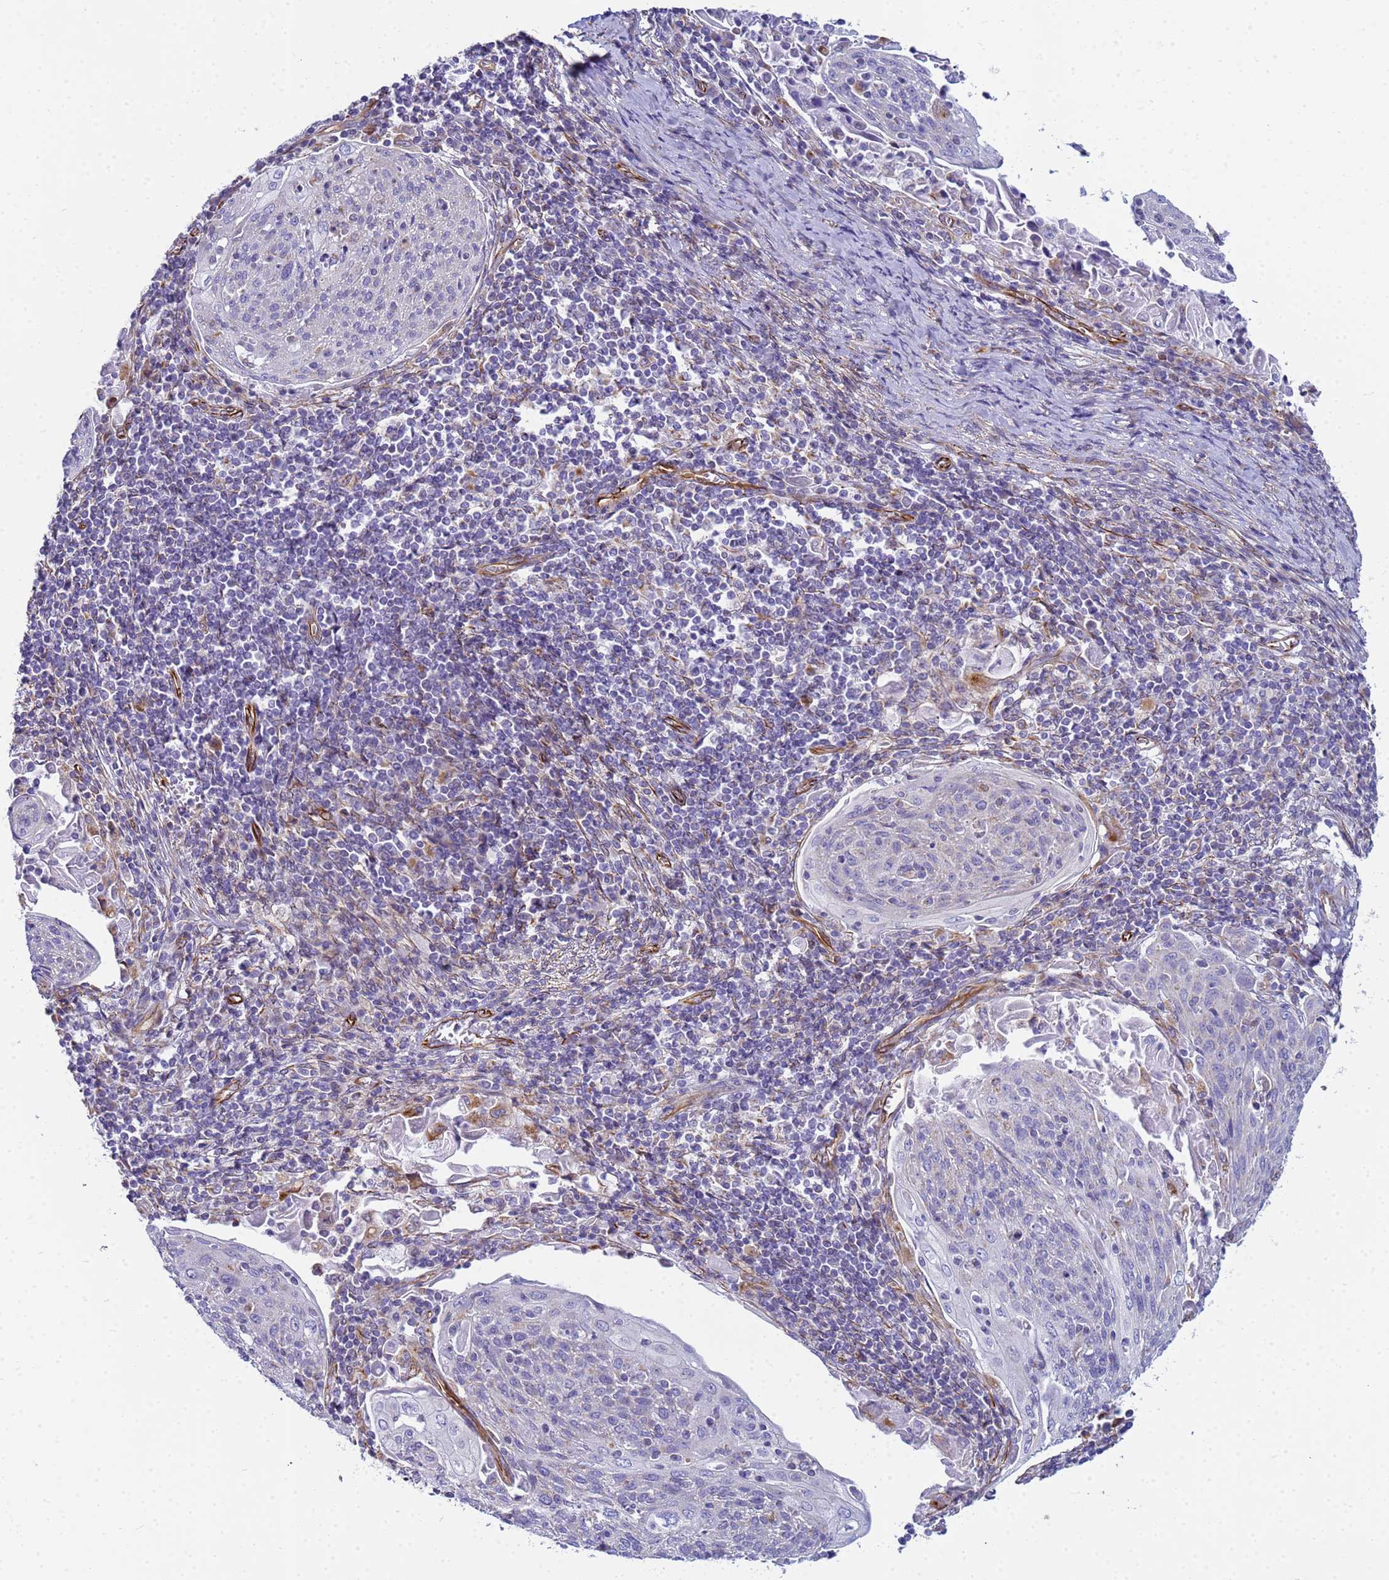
{"staining": {"intensity": "negative", "quantity": "none", "location": "none"}, "tissue": "cervical cancer", "cell_type": "Tumor cells", "image_type": "cancer", "snomed": [{"axis": "morphology", "description": "Squamous cell carcinoma, NOS"}, {"axis": "topography", "description": "Cervix"}], "caption": "A high-resolution histopathology image shows immunohistochemistry (IHC) staining of cervical cancer (squamous cell carcinoma), which displays no significant staining in tumor cells.", "gene": "UBXN2B", "patient": {"sex": "female", "age": 67}}